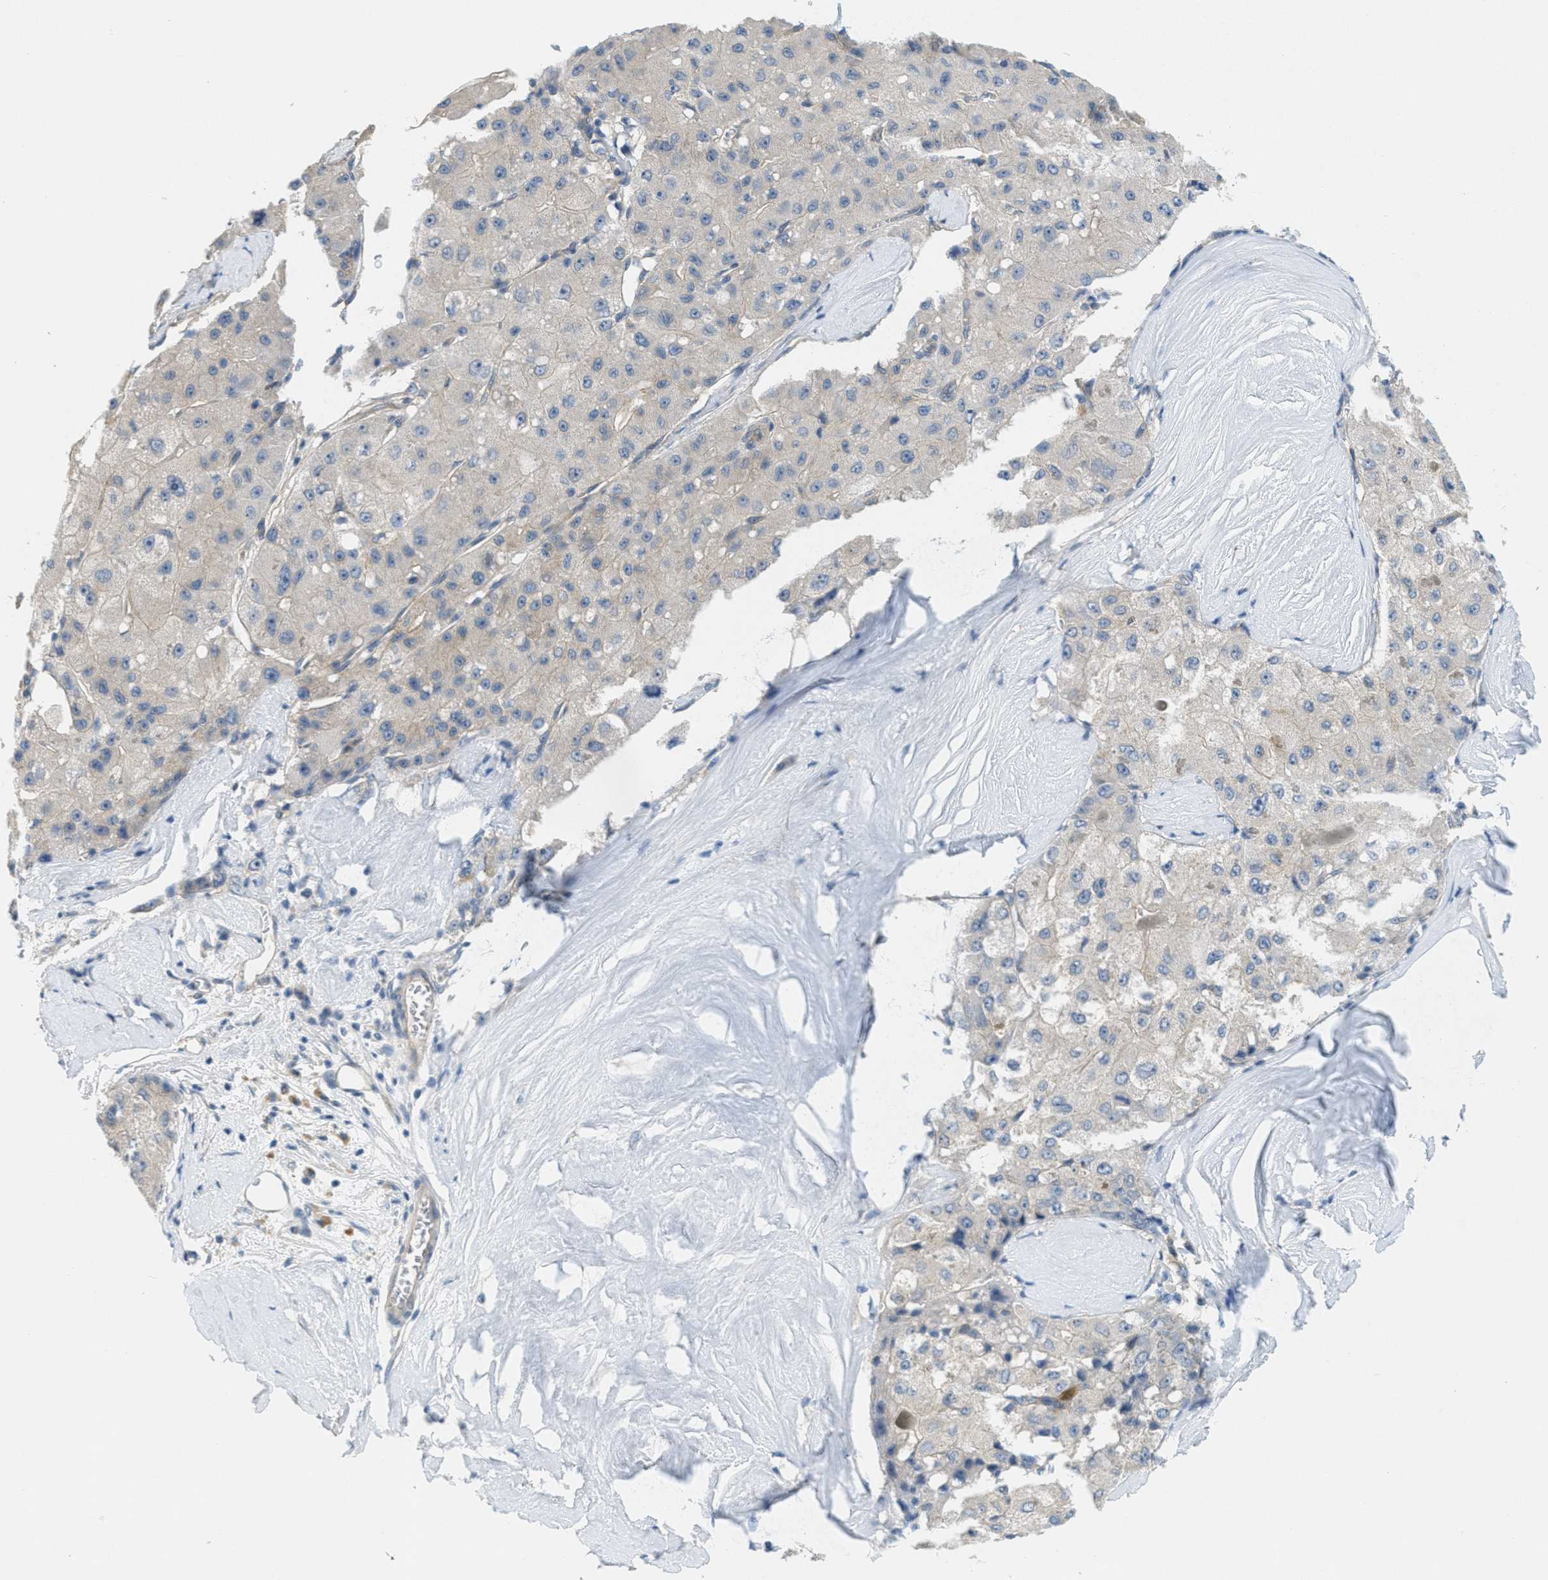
{"staining": {"intensity": "negative", "quantity": "none", "location": "none"}, "tissue": "liver cancer", "cell_type": "Tumor cells", "image_type": "cancer", "snomed": [{"axis": "morphology", "description": "Carcinoma, Hepatocellular, NOS"}, {"axis": "topography", "description": "Liver"}], "caption": "An IHC photomicrograph of liver cancer is shown. There is no staining in tumor cells of liver cancer. (DAB (3,3'-diaminobenzidine) immunohistochemistry (IHC) visualized using brightfield microscopy, high magnification).", "gene": "ZFYVE9", "patient": {"sex": "male", "age": 80}}